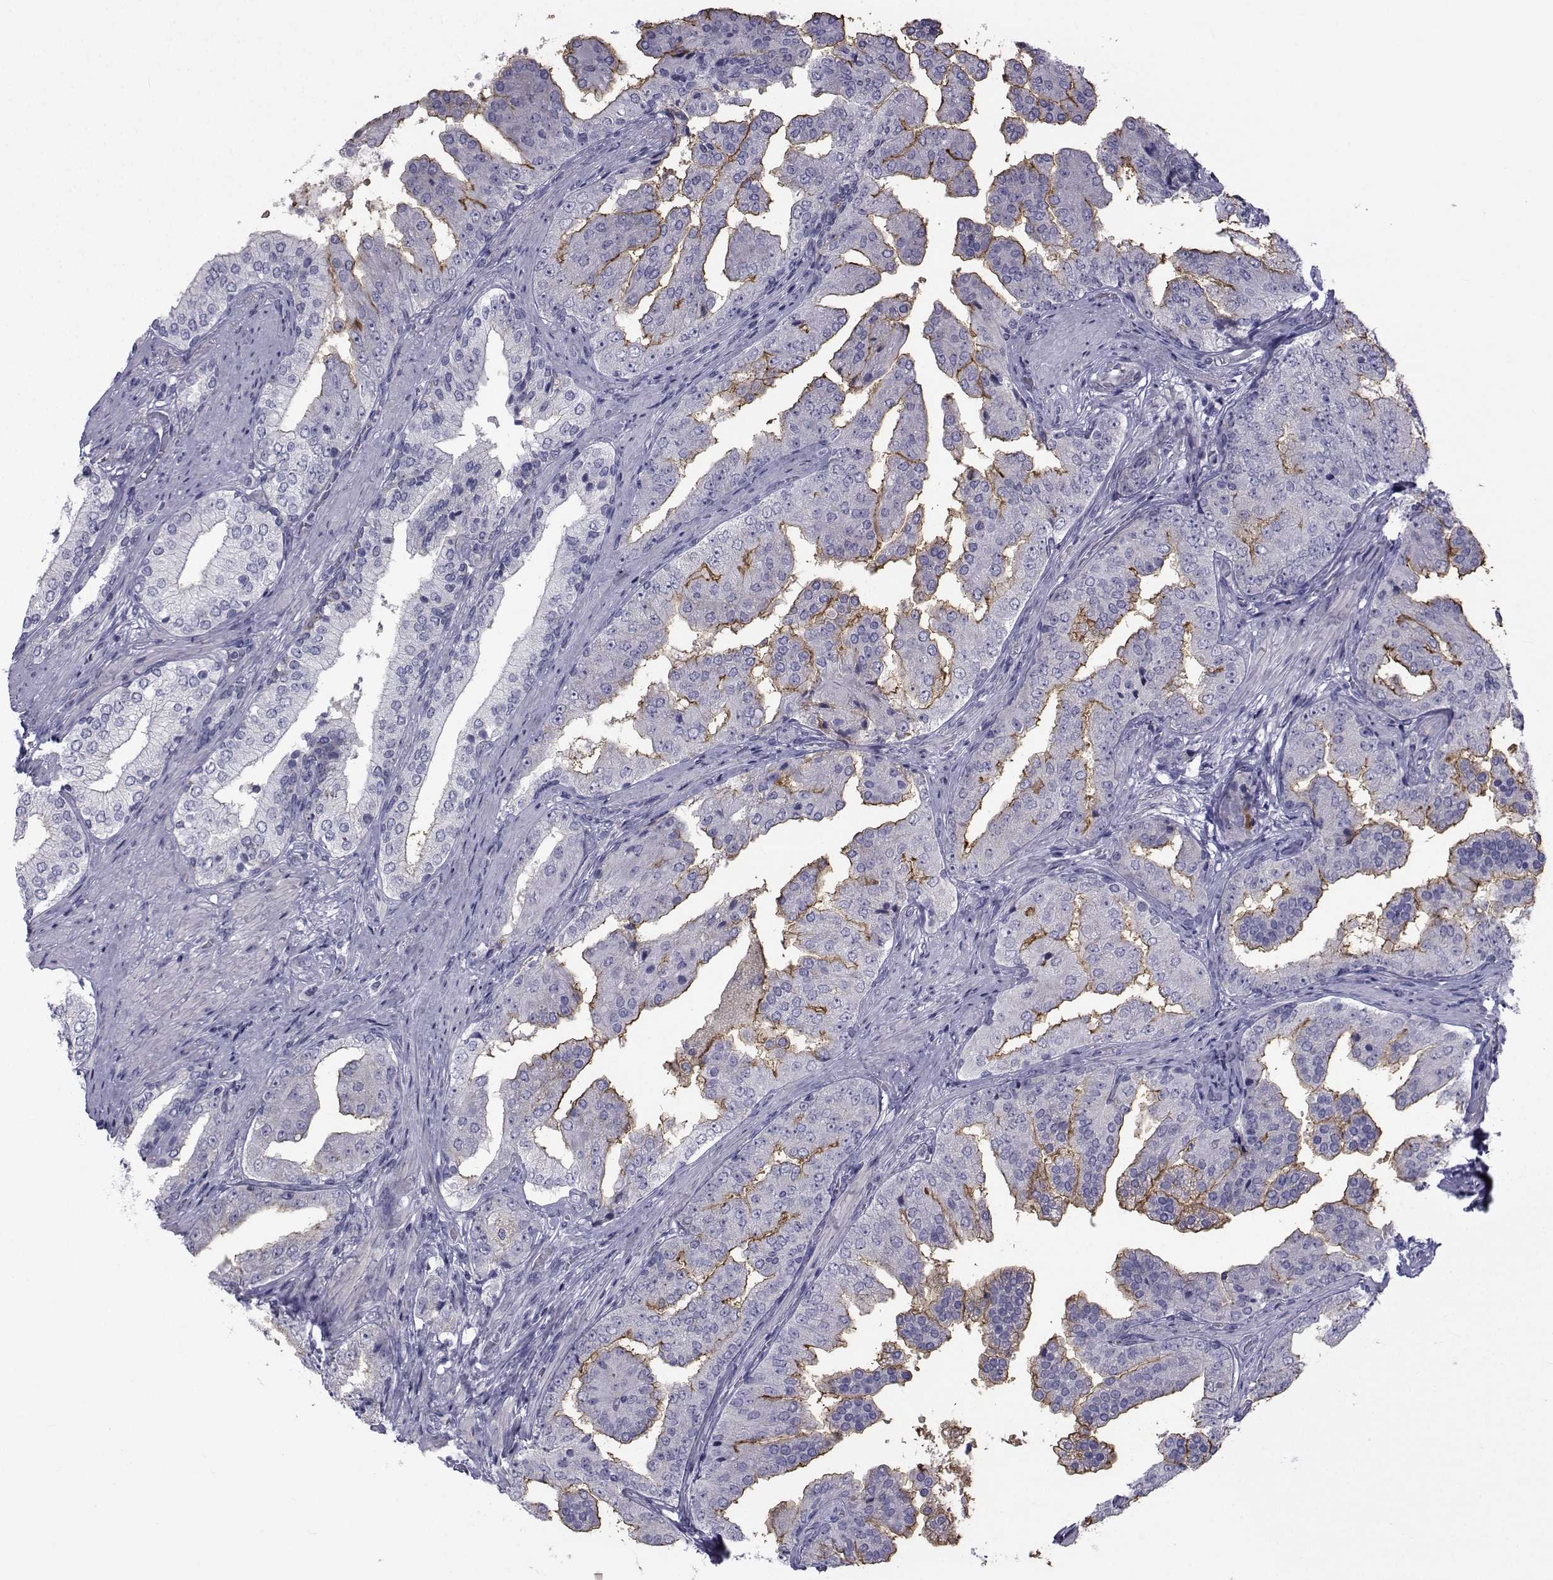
{"staining": {"intensity": "strong", "quantity": "25%-75%", "location": "cytoplasmic/membranous"}, "tissue": "prostate cancer", "cell_type": "Tumor cells", "image_type": "cancer", "snomed": [{"axis": "morphology", "description": "Adenocarcinoma, Low grade"}, {"axis": "topography", "description": "Prostate and seminal vesicle, NOS"}], "caption": "Protein staining shows strong cytoplasmic/membranous positivity in about 25%-75% of tumor cells in prostate adenocarcinoma (low-grade).", "gene": "FDXR", "patient": {"sex": "male", "age": 61}}